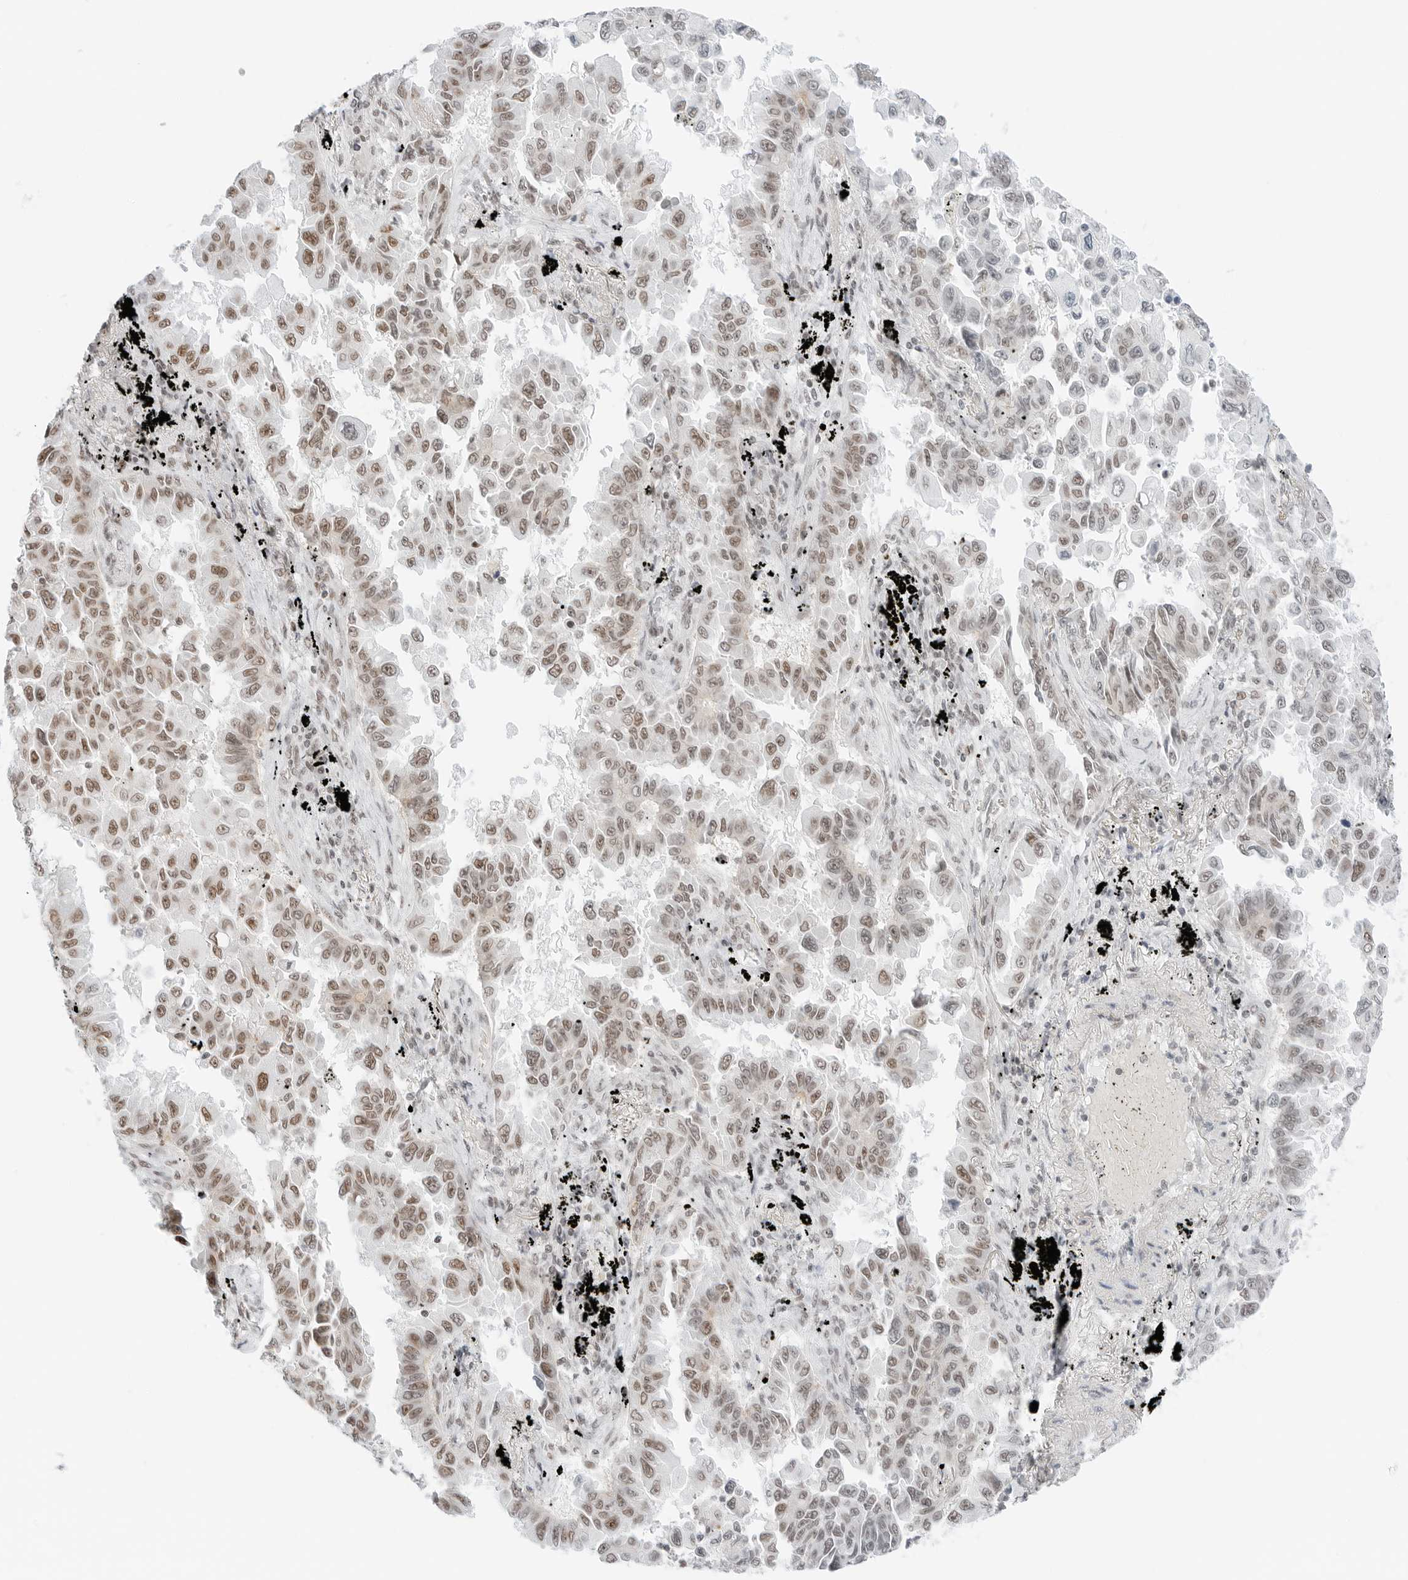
{"staining": {"intensity": "moderate", "quantity": ">75%", "location": "nuclear"}, "tissue": "lung cancer", "cell_type": "Tumor cells", "image_type": "cancer", "snomed": [{"axis": "morphology", "description": "Adenocarcinoma, NOS"}, {"axis": "topography", "description": "Lung"}], "caption": "Lung cancer (adenocarcinoma) stained for a protein (brown) exhibits moderate nuclear positive positivity in approximately >75% of tumor cells.", "gene": "CRTC2", "patient": {"sex": "female", "age": 67}}